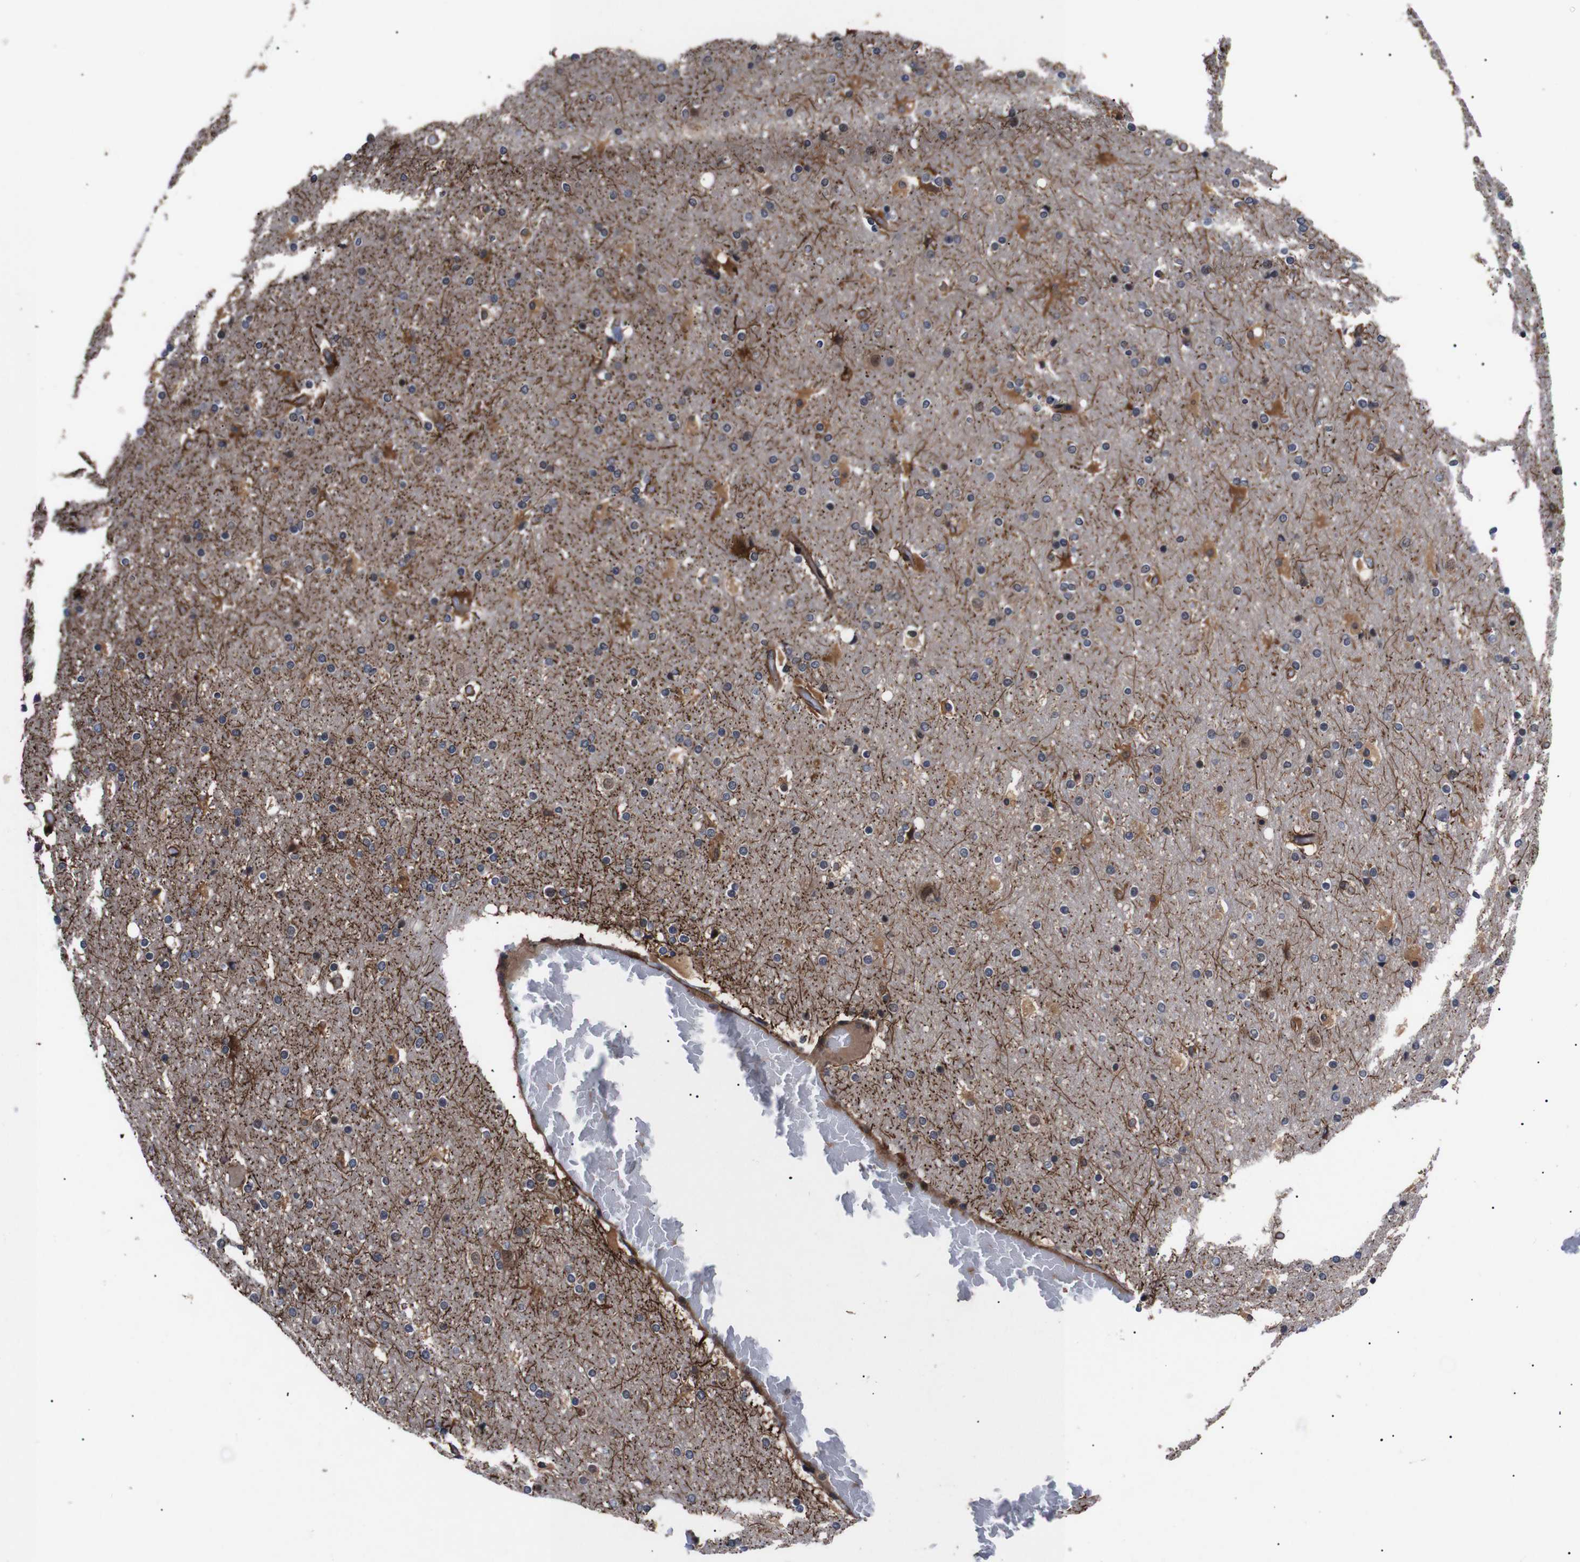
{"staining": {"intensity": "strong", "quantity": ">75%", "location": "cytoplasmic/membranous"}, "tissue": "cerebral cortex", "cell_type": "Endothelial cells", "image_type": "normal", "snomed": [{"axis": "morphology", "description": "Normal tissue, NOS"}, {"axis": "topography", "description": "Cerebral cortex"}], "caption": "Immunohistochemistry staining of benign cerebral cortex, which shows high levels of strong cytoplasmic/membranous expression in about >75% of endothelial cells indicating strong cytoplasmic/membranous protein staining. The staining was performed using DAB (brown) for protein detection and nuclei were counterstained in hematoxylin (blue).", "gene": "PAWR", "patient": {"sex": "male", "age": 57}}